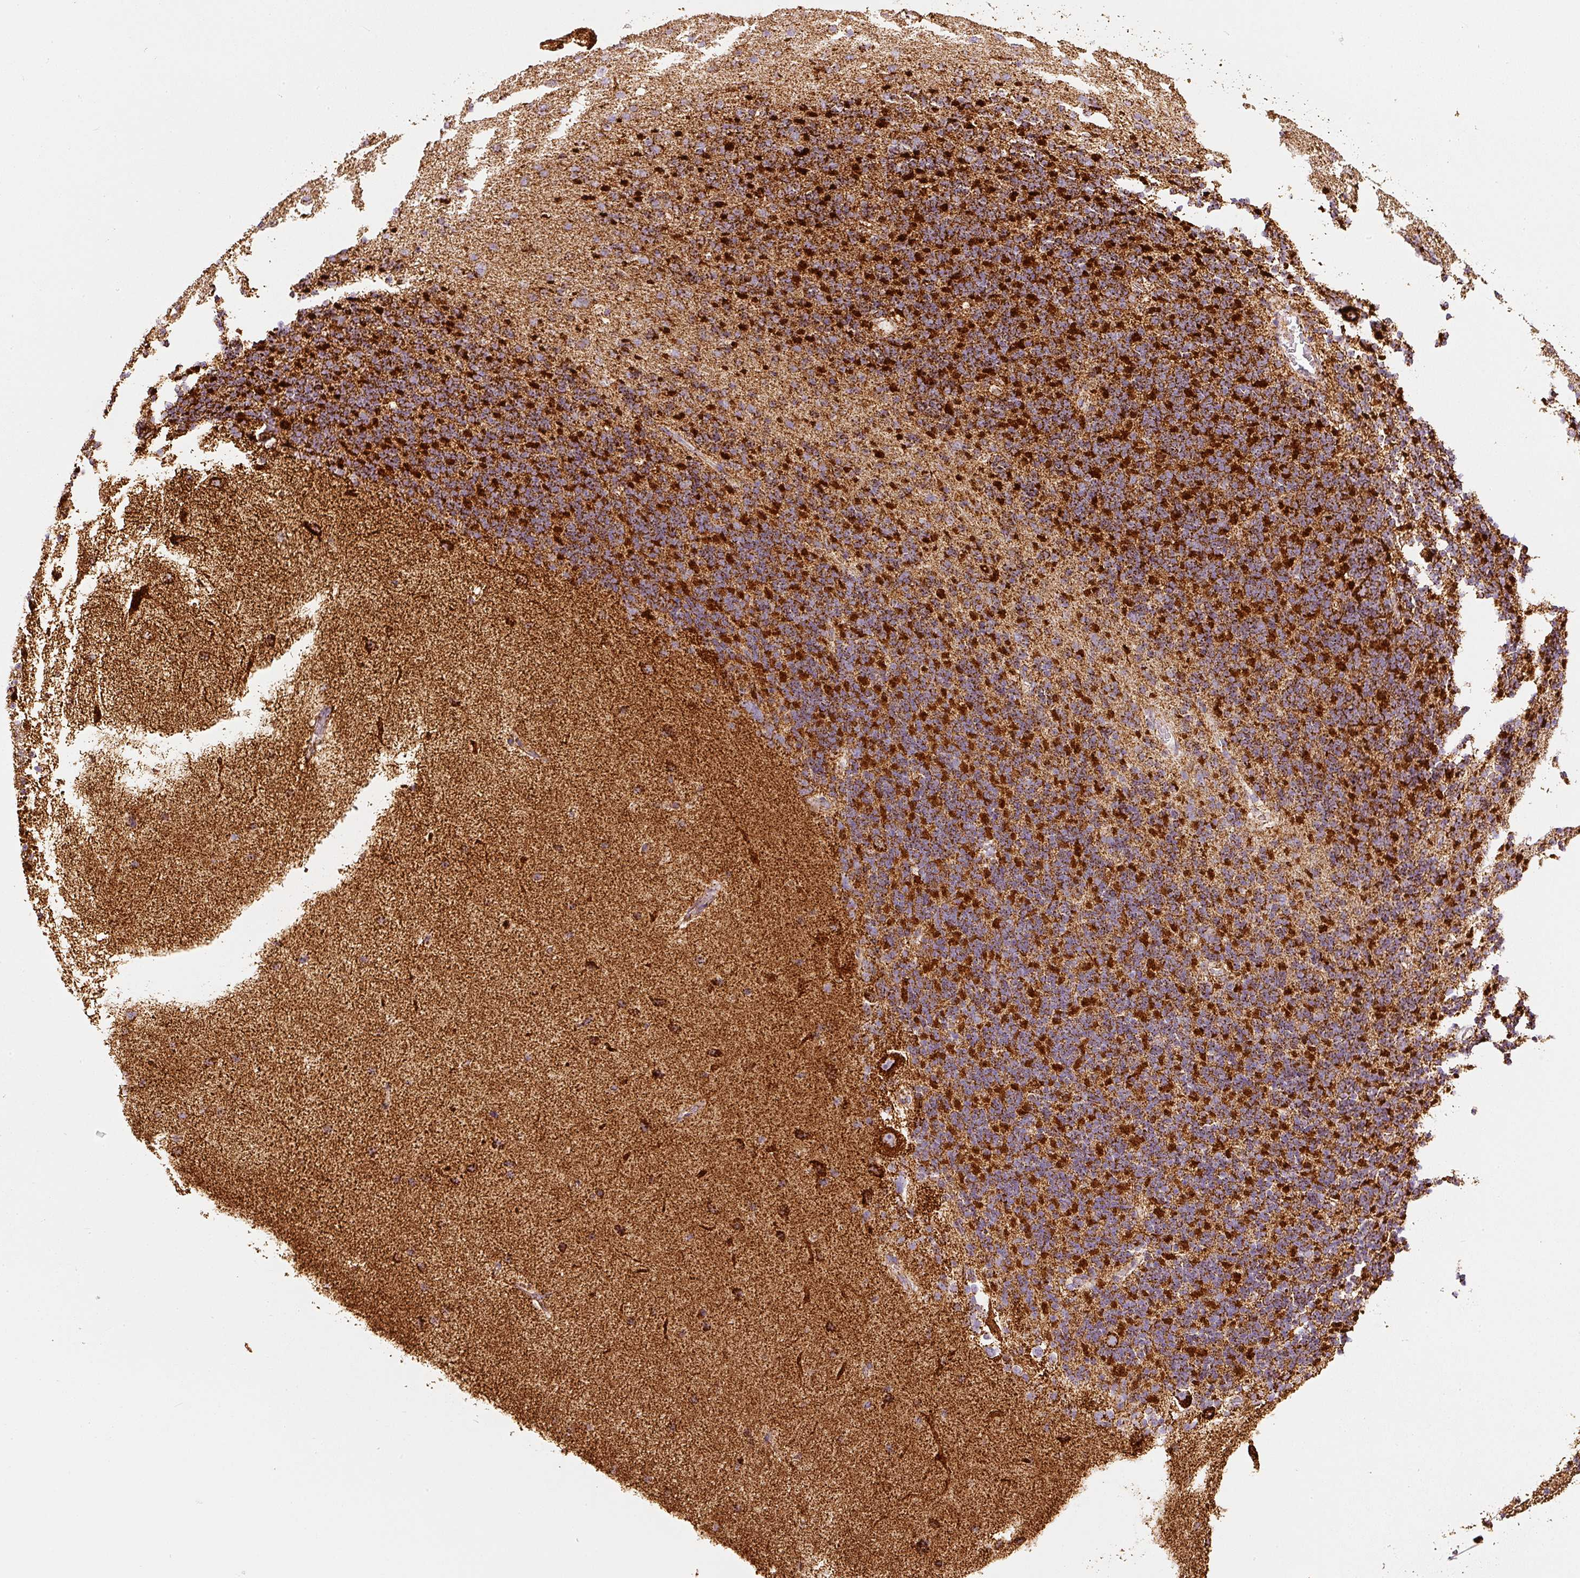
{"staining": {"intensity": "strong", "quantity": ">75%", "location": "cytoplasmic/membranous"}, "tissue": "cerebellum", "cell_type": "Cells in granular layer", "image_type": "normal", "snomed": [{"axis": "morphology", "description": "Normal tissue, NOS"}, {"axis": "topography", "description": "Cerebellum"}], "caption": "About >75% of cells in granular layer in normal cerebellum show strong cytoplasmic/membranous protein expression as visualized by brown immunohistochemical staining.", "gene": "MT", "patient": {"sex": "female", "age": 29}}